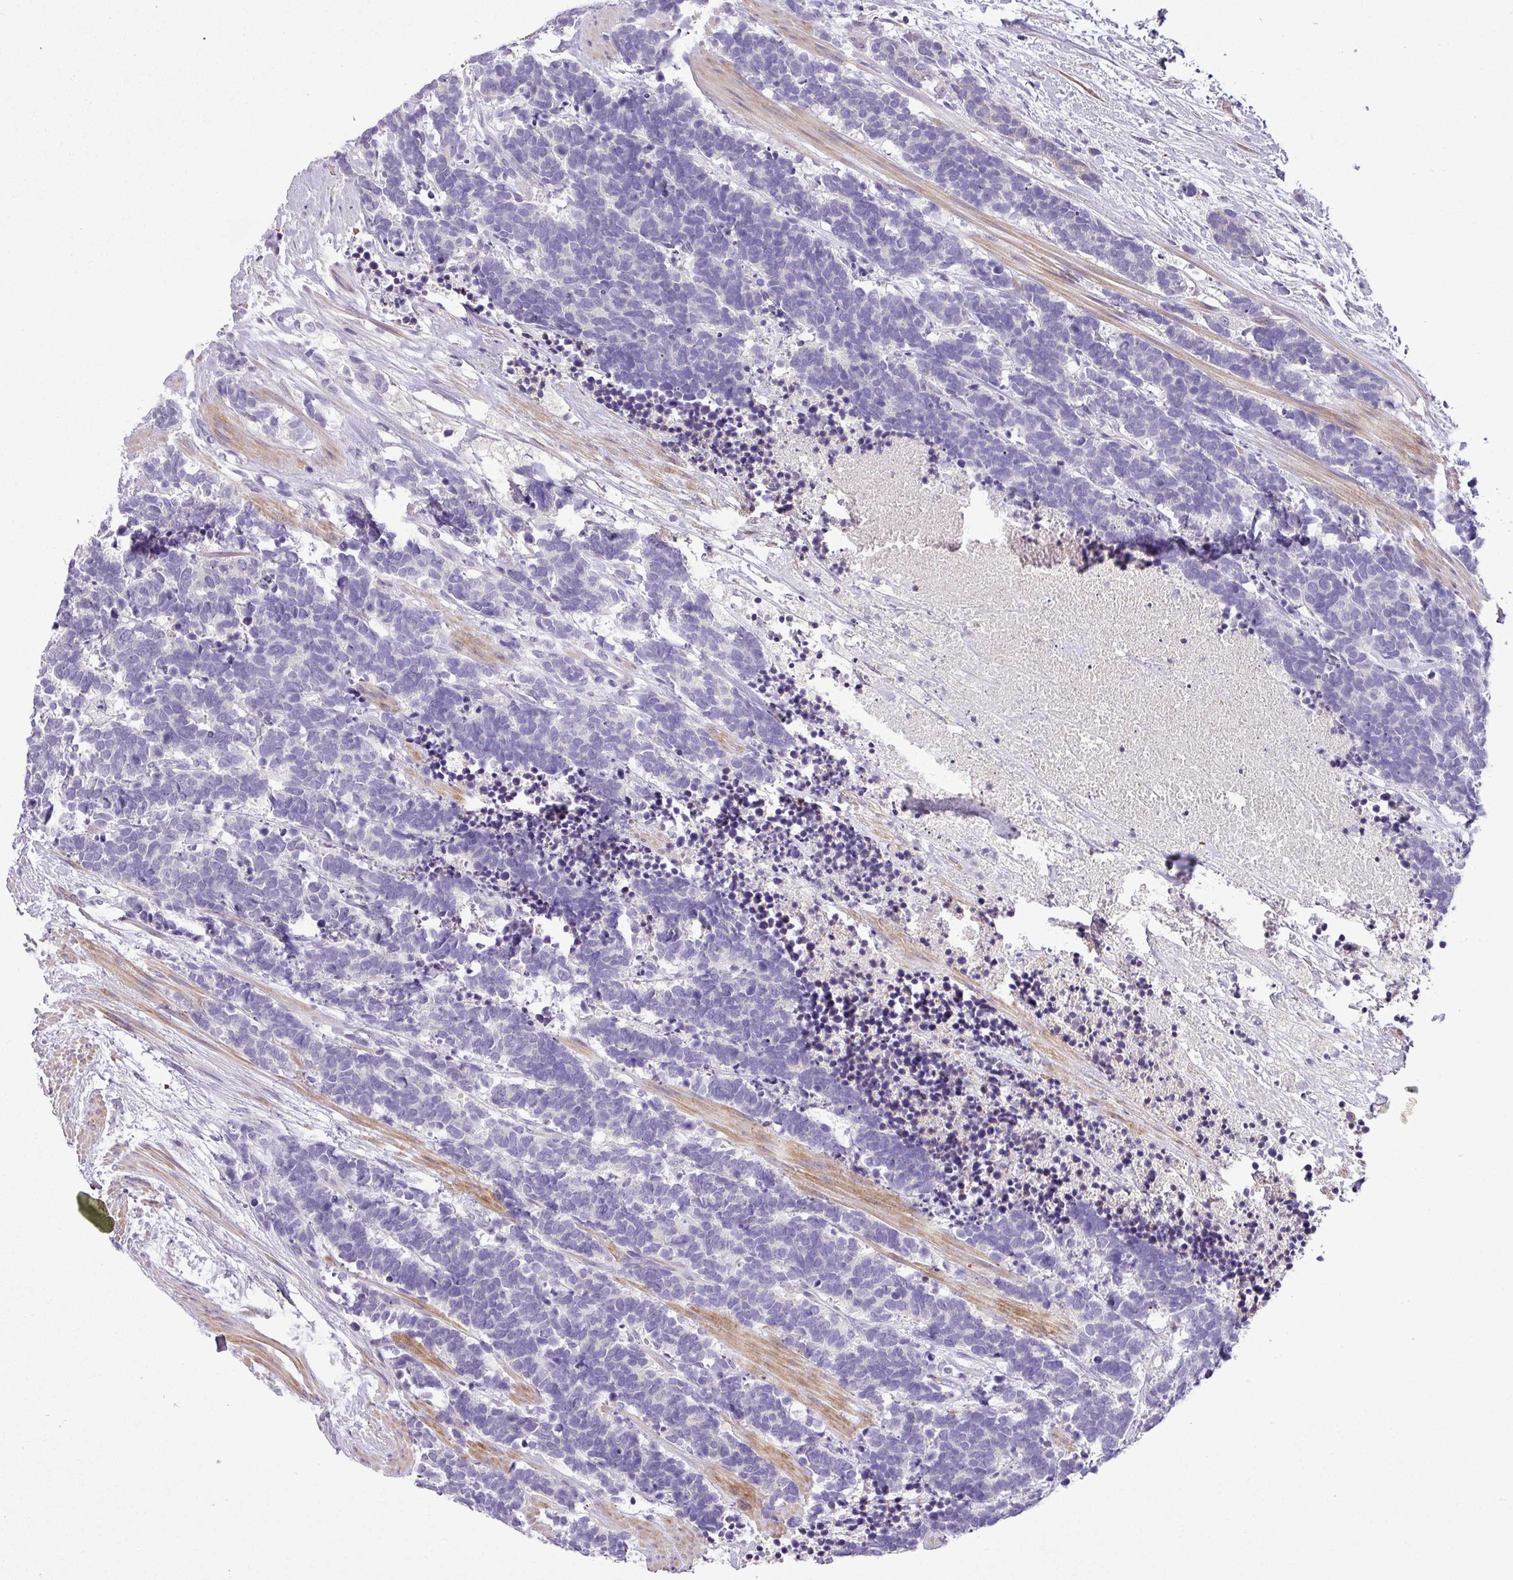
{"staining": {"intensity": "negative", "quantity": "none", "location": "none"}, "tissue": "carcinoid", "cell_type": "Tumor cells", "image_type": "cancer", "snomed": [{"axis": "morphology", "description": "Carcinoma, NOS"}, {"axis": "morphology", "description": "Carcinoid, malignant, NOS"}, {"axis": "topography", "description": "Prostate"}], "caption": "A photomicrograph of carcinoid stained for a protein displays no brown staining in tumor cells.", "gene": "MOCS3", "patient": {"sex": "male", "age": 57}}